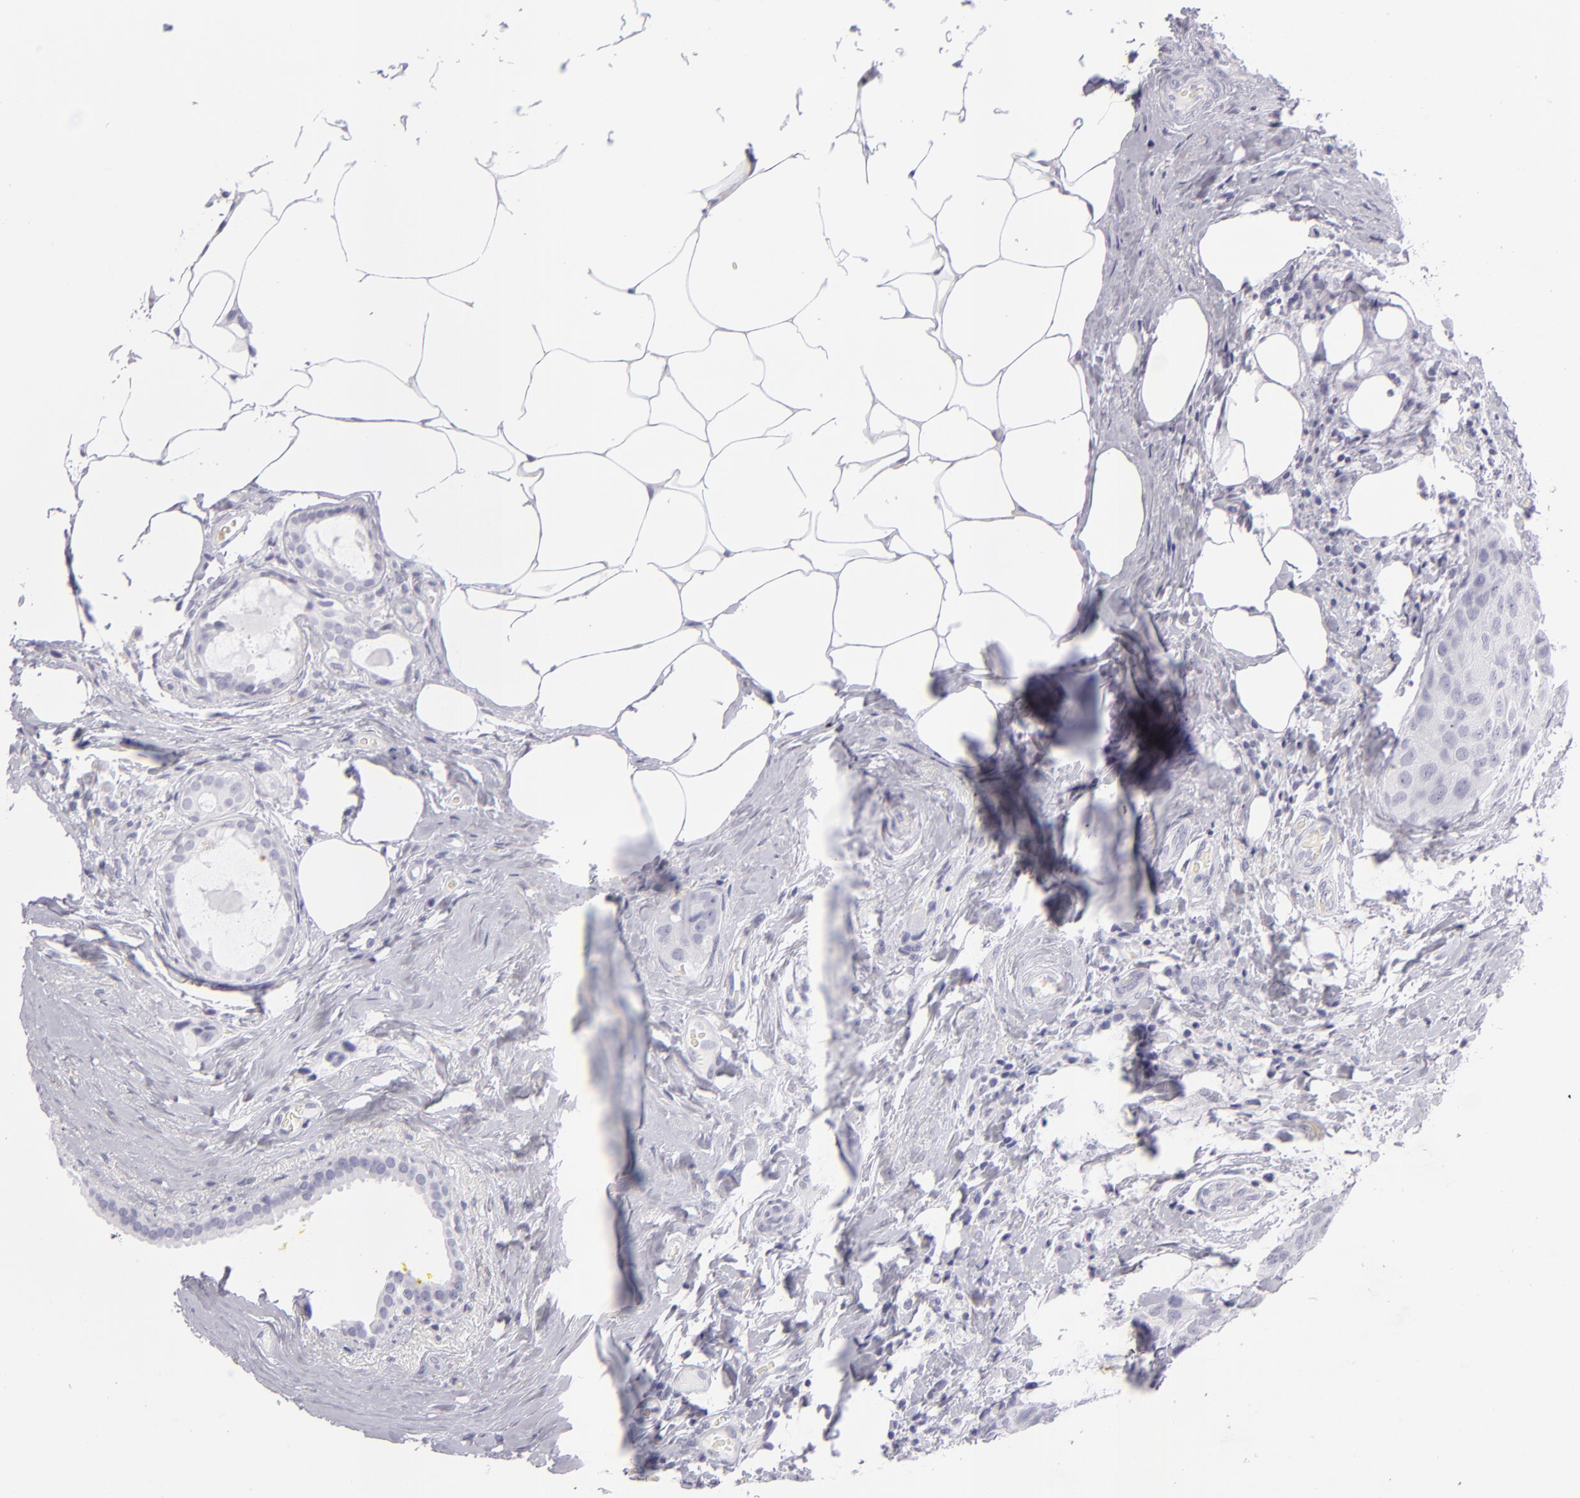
{"staining": {"intensity": "negative", "quantity": "none", "location": "none"}, "tissue": "breast cancer", "cell_type": "Tumor cells", "image_type": "cancer", "snomed": [{"axis": "morphology", "description": "Duct carcinoma"}, {"axis": "topography", "description": "Breast"}], "caption": "This is an immunohistochemistry (IHC) micrograph of human breast cancer. There is no staining in tumor cells.", "gene": "VIL1", "patient": {"sex": "female", "age": 68}}